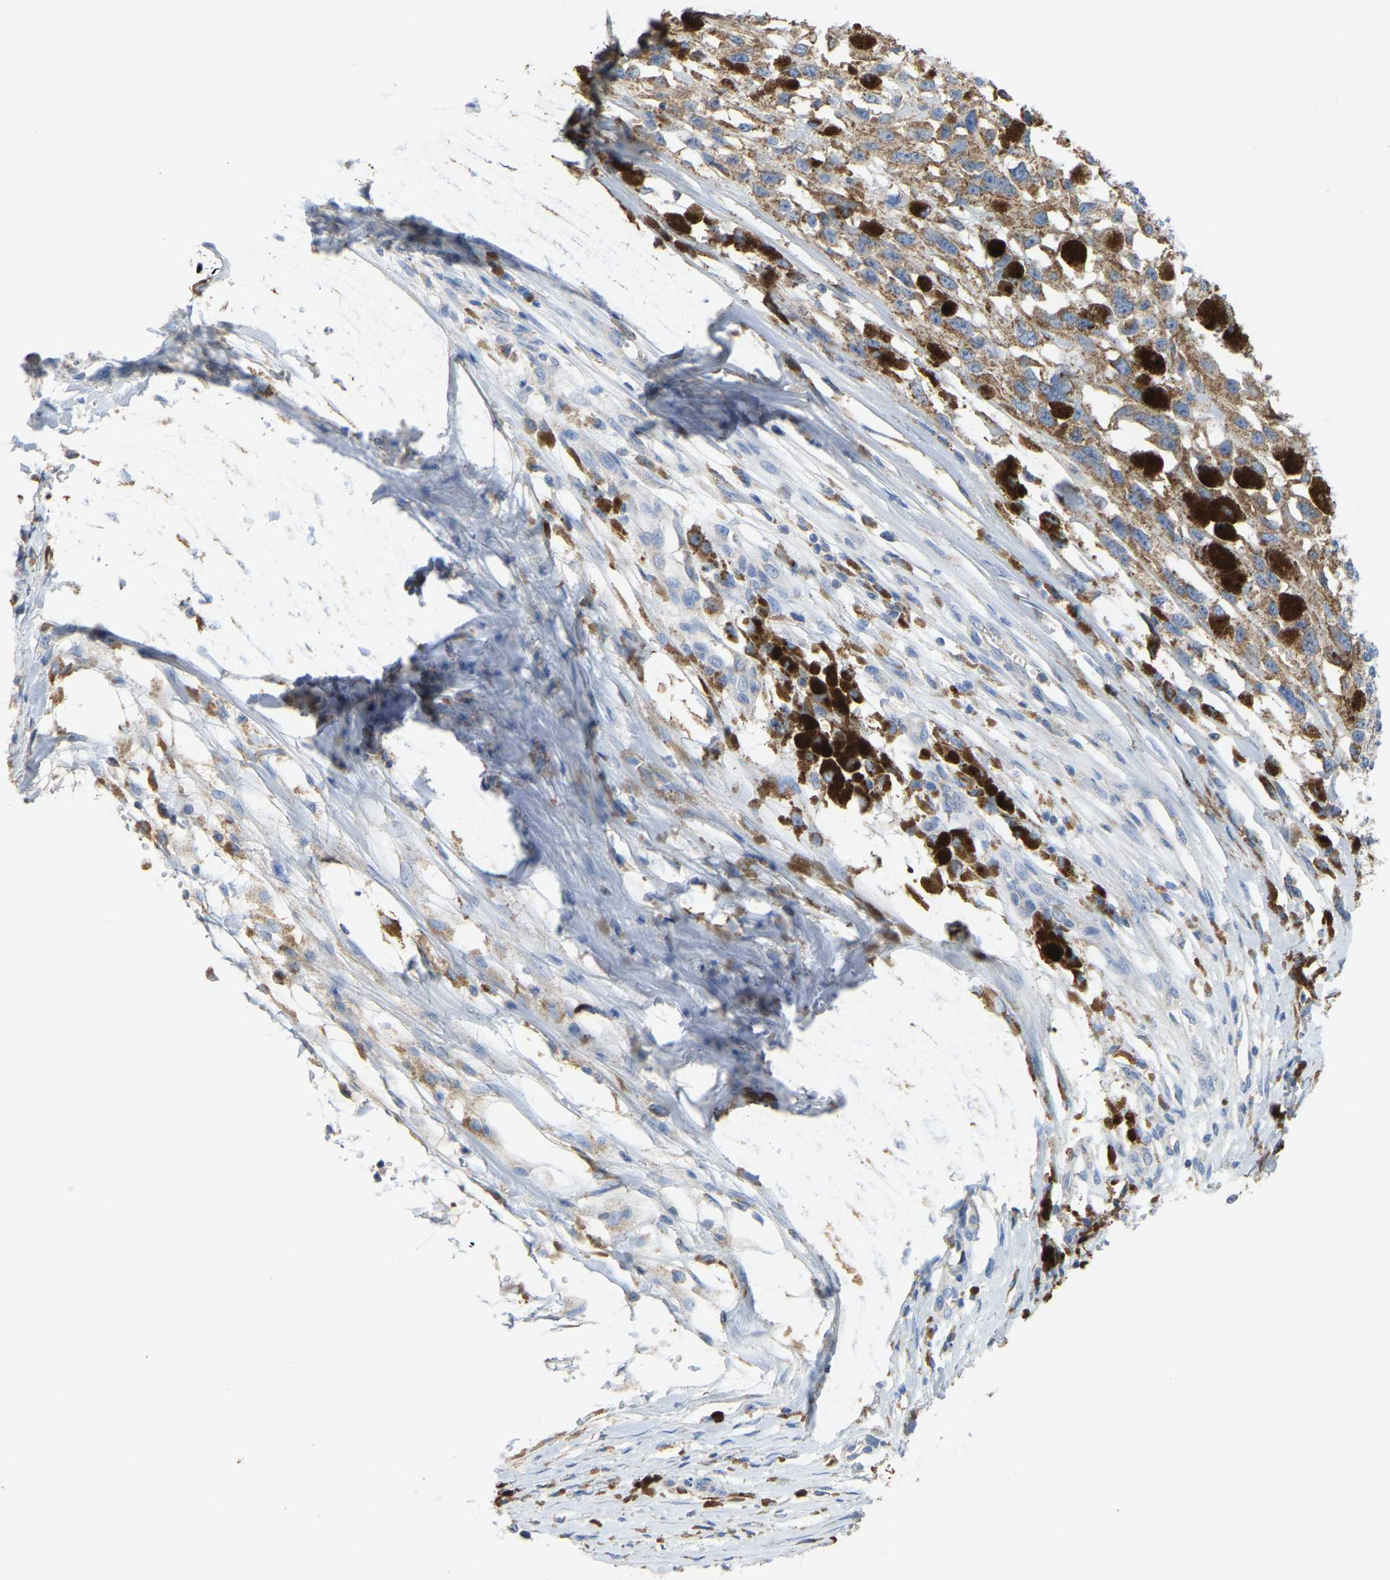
{"staining": {"intensity": "moderate", "quantity": ">75%", "location": "cytoplasmic/membranous"}, "tissue": "melanoma", "cell_type": "Tumor cells", "image_type": "cancer", "snomed": [{"axis": "morphology", "description": "Malignant melanoma, Metastatic site"}, {"axis": "topography", "description": "Lymph node"}], "caption": "This is an image of IHC staining of malignant melanoma (metastatic site), which shows moderate positivity in the cytoplasmic/membranous of tumor cells.", "gene": "SERPINB5", "patient": {"sex": "male", "age": 59}}